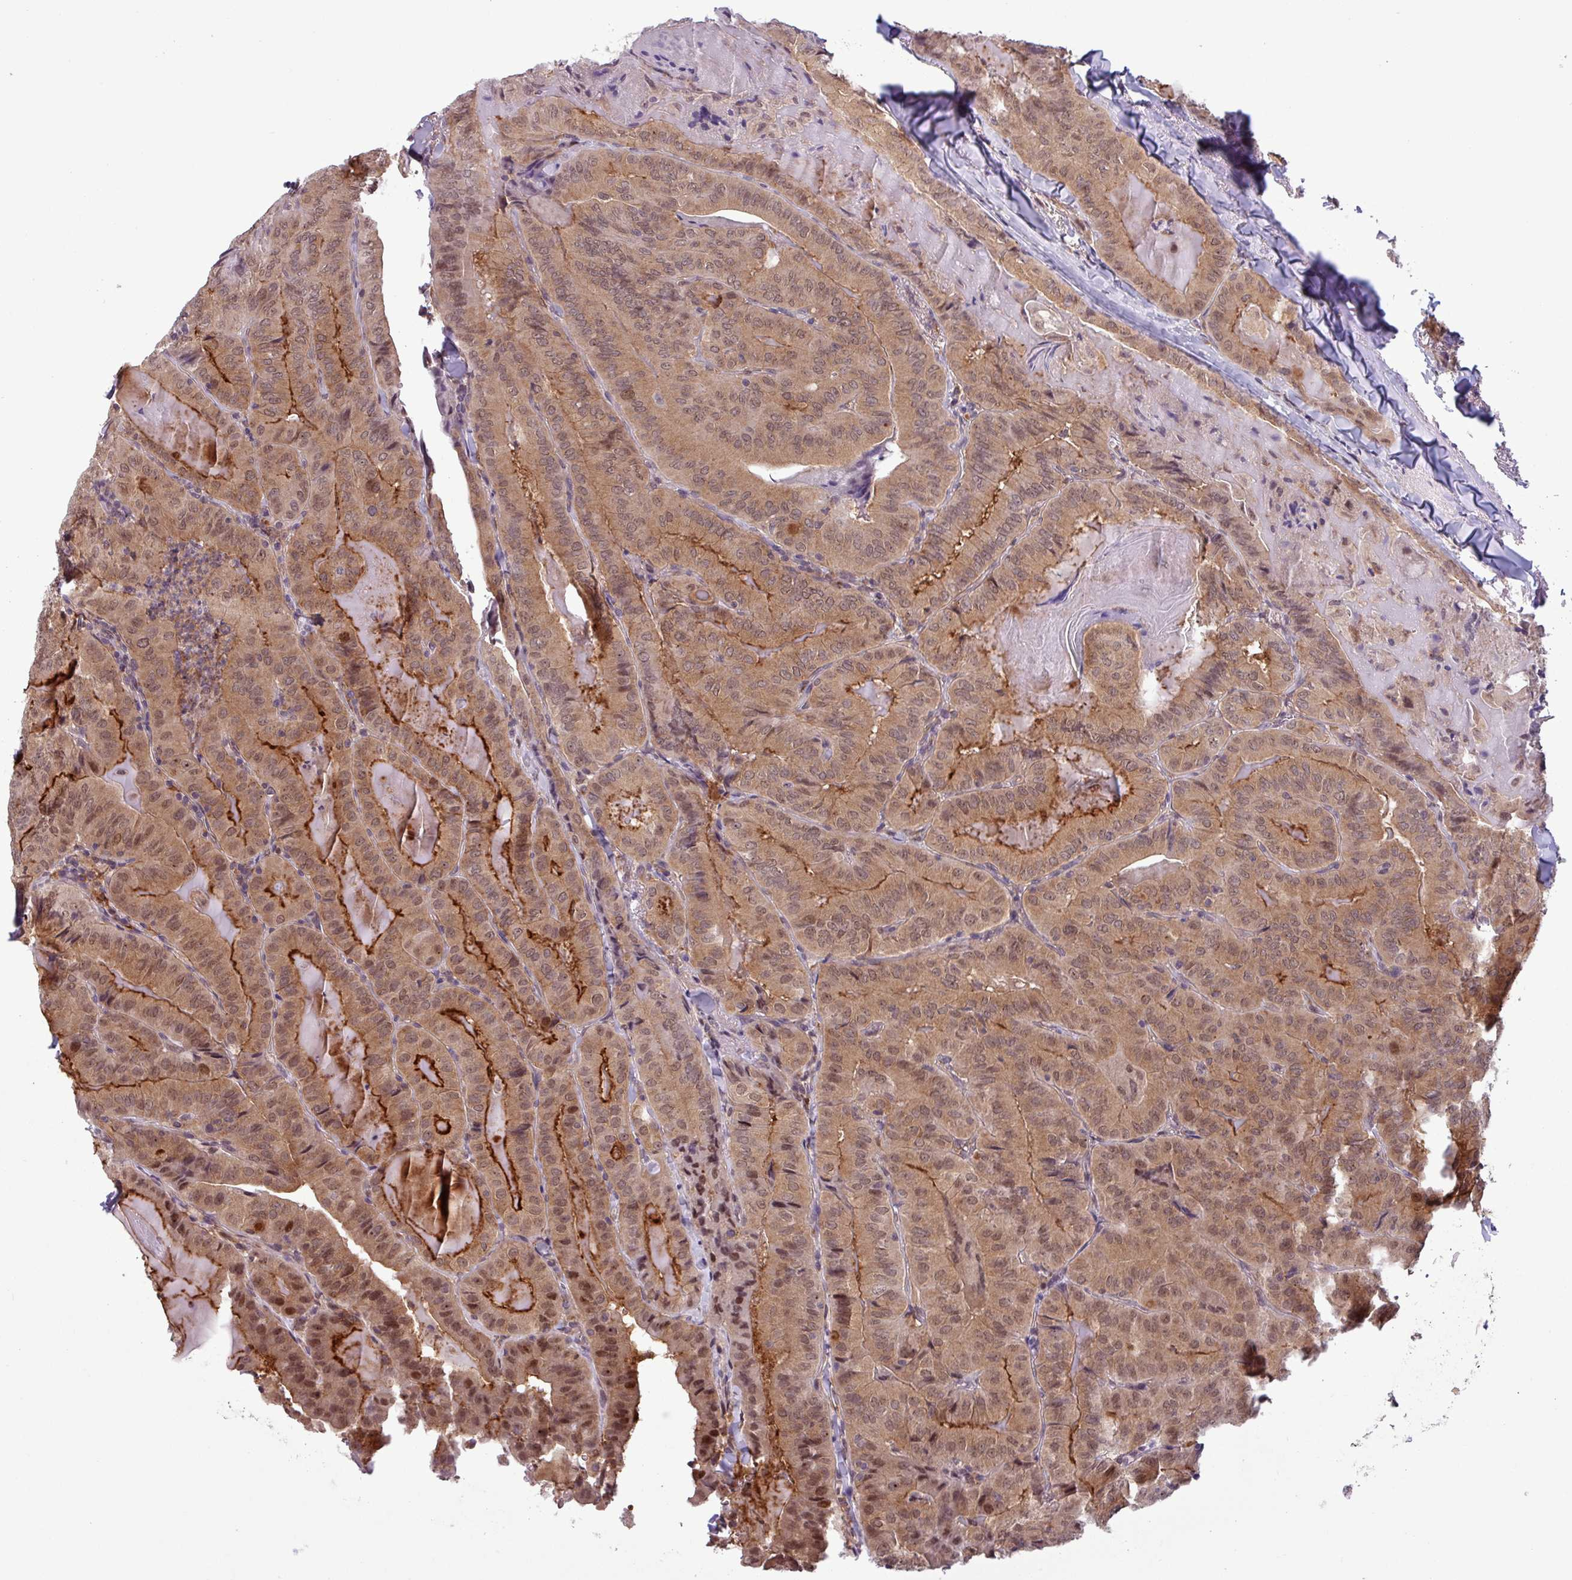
{"staining": {"intensity": "moderate", "quantity": ">75%", "location": "cytoplasmic/membranous,nuclear"}, "tissue": "thyroid cancer", "cell_type": "Tumor cells", "image_type": "cancer", "snomed": [{"axis": "morphology", "description": "Papillary adenocarcinoma, NOS"}, {"axis": "topography", "description": "Thyroid gland"}], "caption": "Immunohistochemistry (IHC) of human thyroid papillary adenocarcinoma exhibits medium levels of moderate cytoplasmic/membranous and nuclear positivity in about >75% of tumor cells.", "gene": "NPFFR1", "patient": {"sex": "female", "age": 68}}